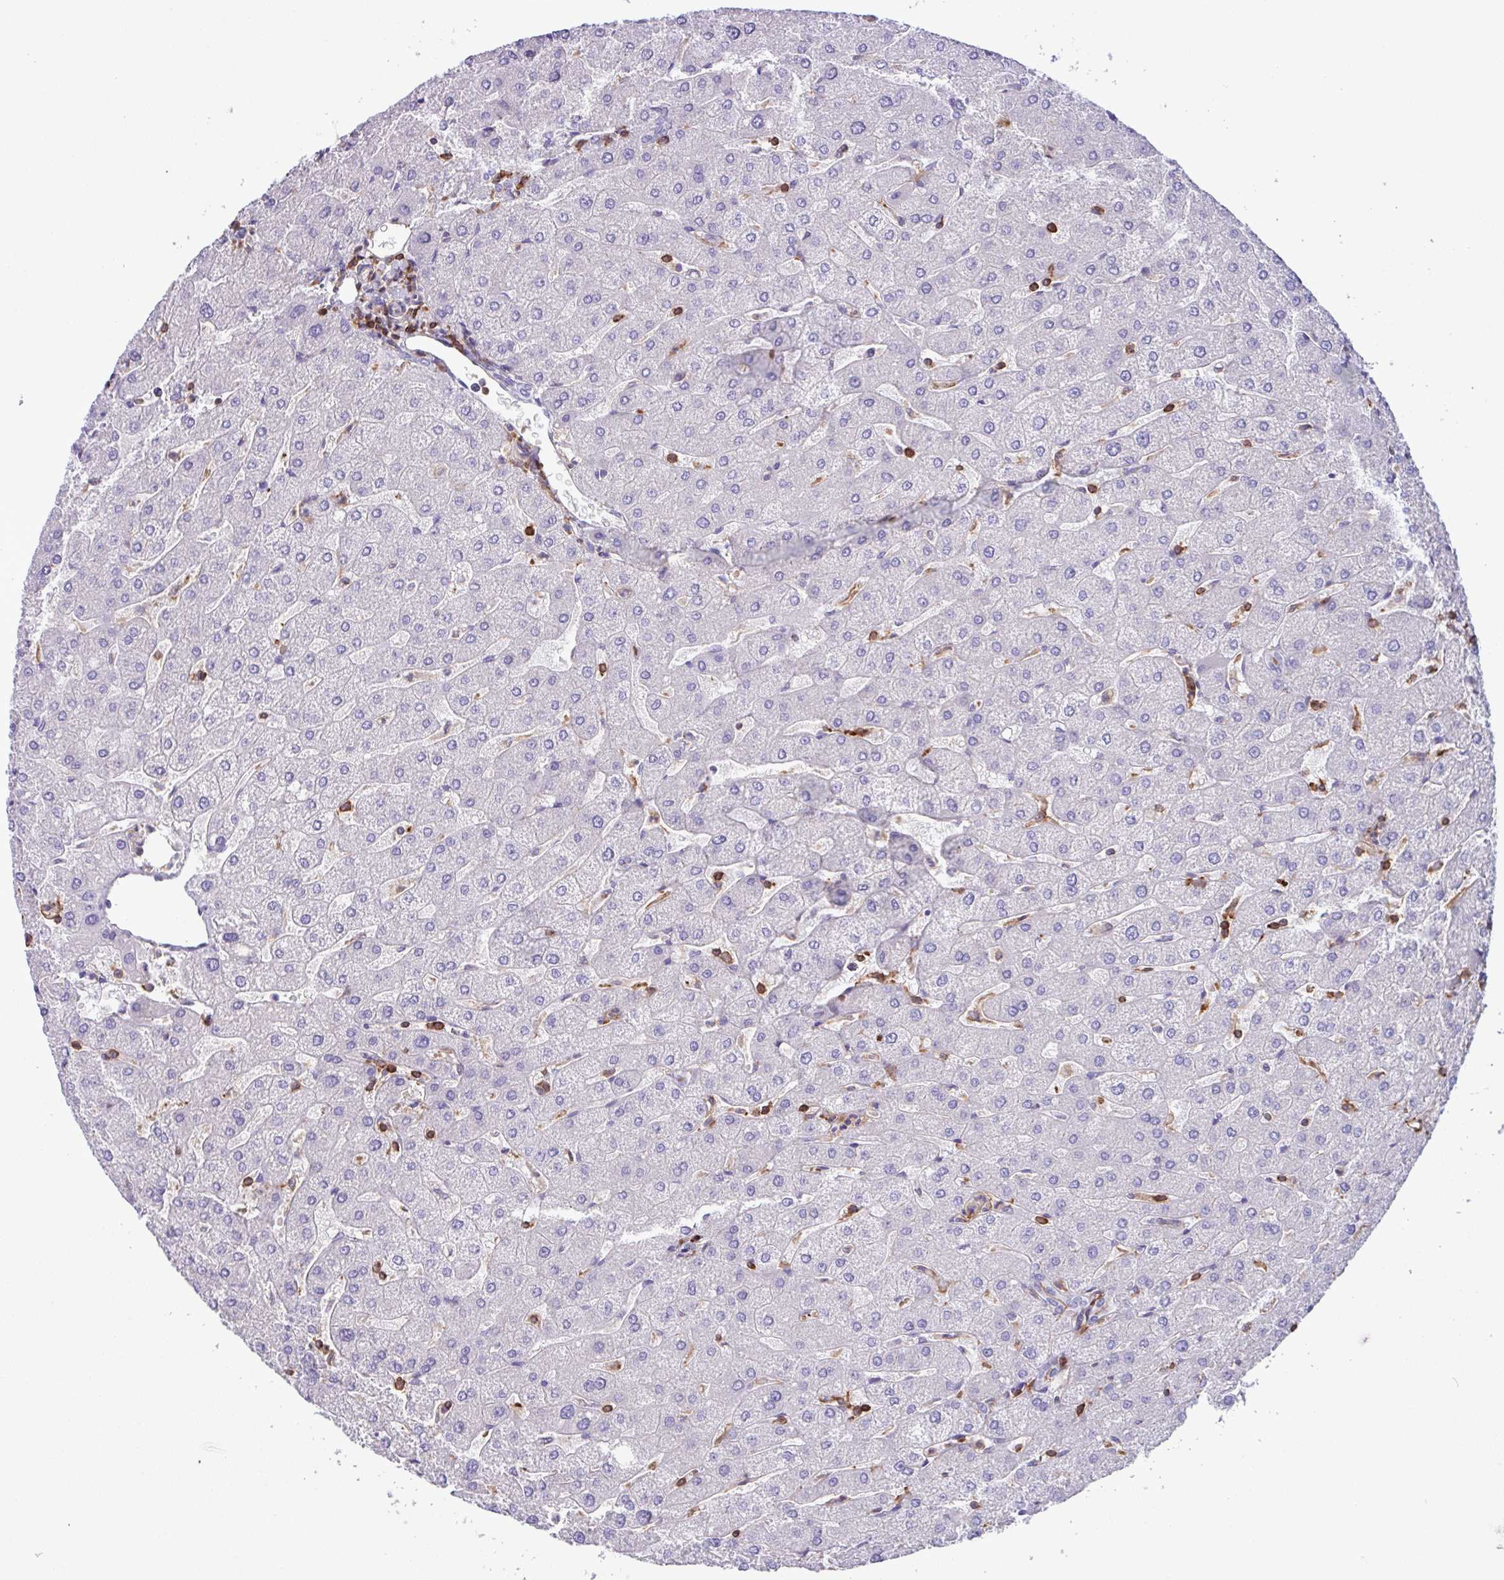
{"staining": {"intensity": "negative", "quantity": "none", "location": "none"}, "tissue": "liver", "cell_type": "Cholangiocytes", "image_type": "normal", "snomed": [{"axis": "morphology", "description": "Normal tissue, NOS"}, {"axis": "topography", "description": "Liver"}], "caption": "This is an immunohistochemistry histopathology image of benign liver. There is no staining in cholangiocytes.", "gene": "PPP1R18", "patient": {"sex": "male", "age": 67}}